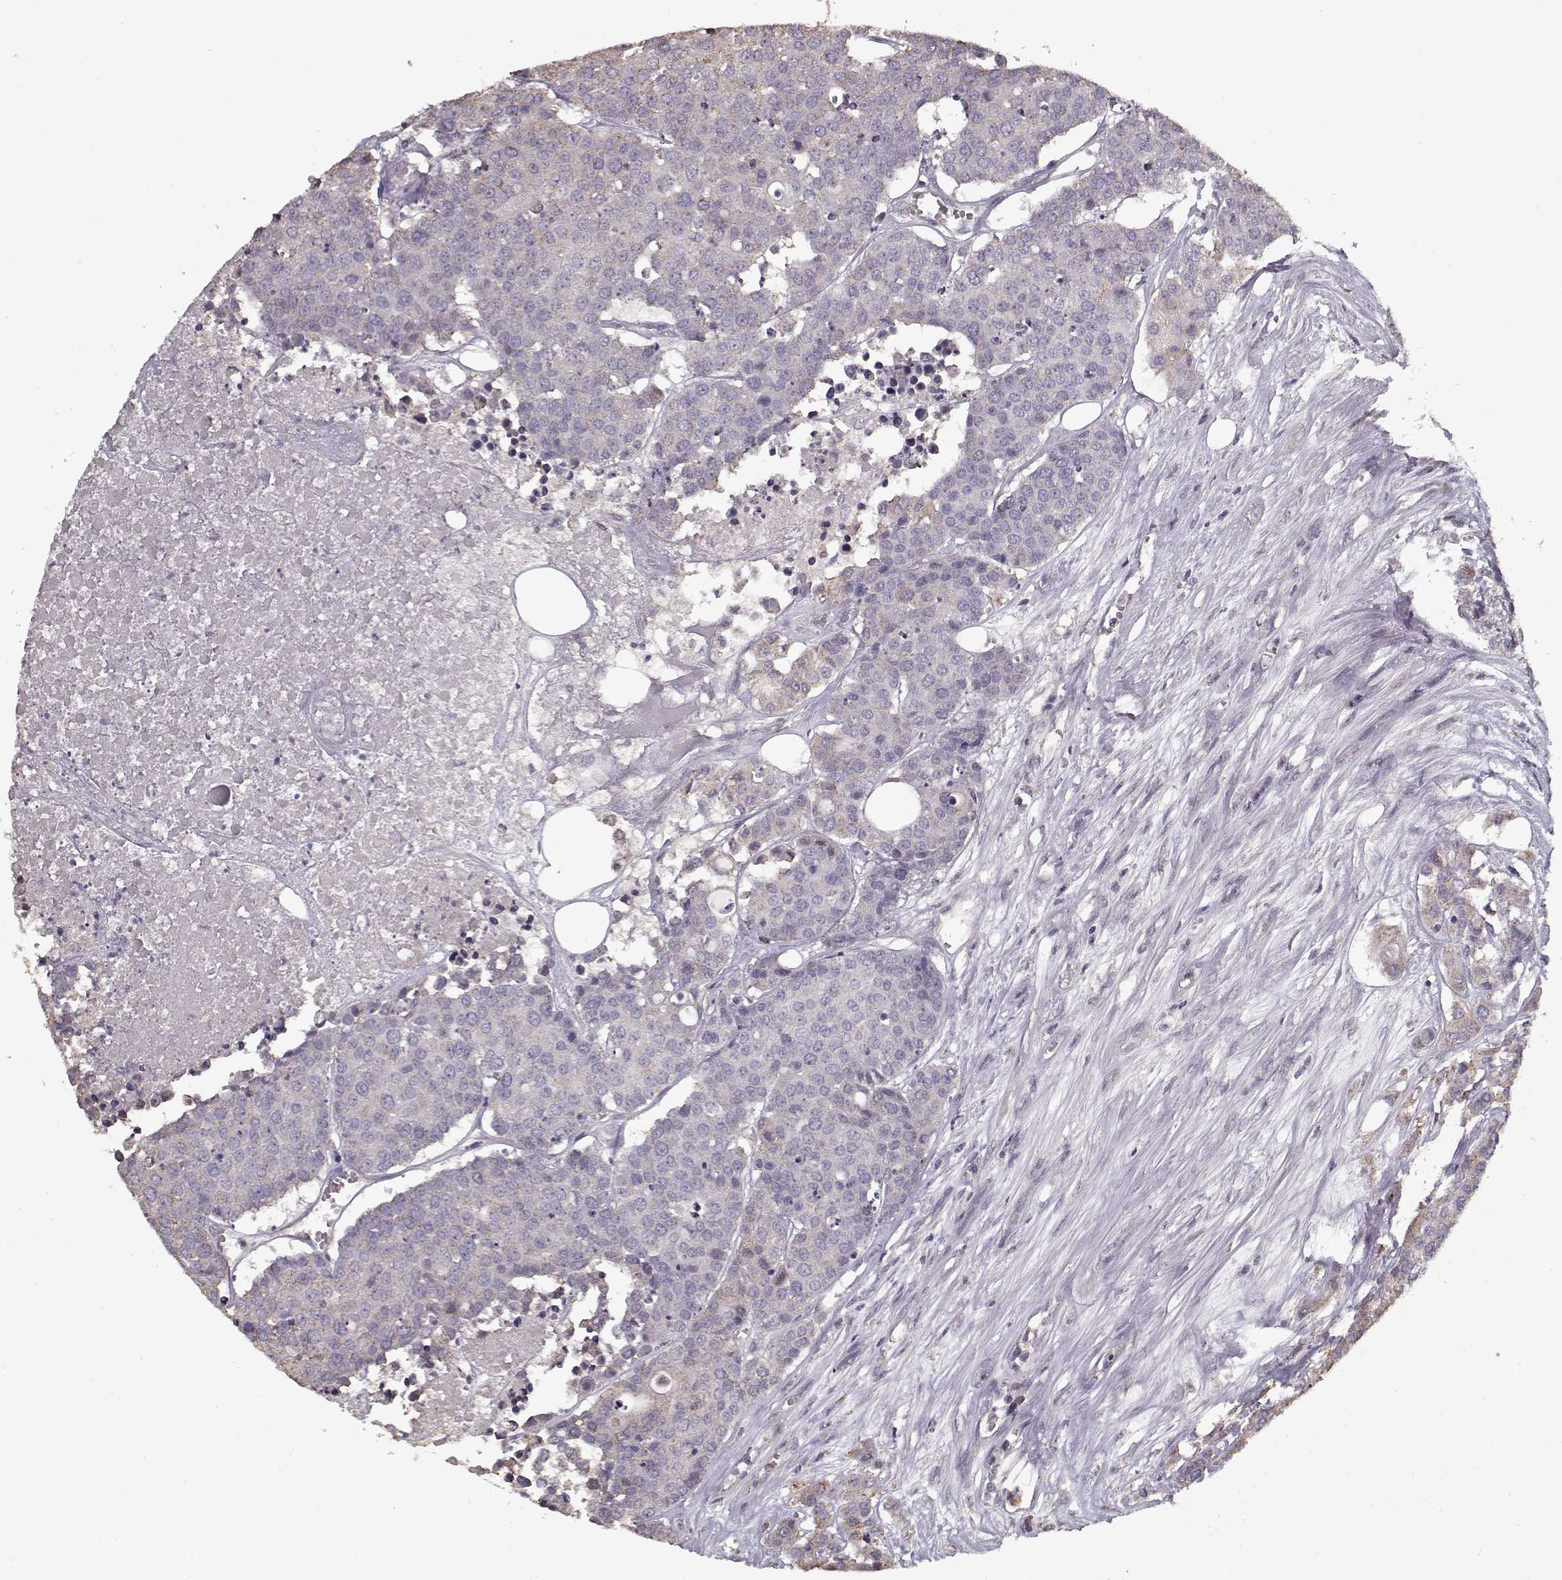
{"staining": {"intensity": "weak", "quantity": ">75%", "location": "cytoplasmic/membranous"}, "tissue": "carcinoid", "cell_type": "Tumor cells", "image_type": "cancer", "snomed": [{"axis": "morphology", "description": "Carcinoid, malignant, NOS"}, {"axis": "topography", "description": "Colon"}], "caption": "Immunohistochemistry (IHC) photomicrograph of carcinoid stained for a protein (brown), which demonstrates low levels of weak cytoplasmic/membranous expression in approximately >75% of tumor cells.", "gene": "LAMA2", "patient": {"sex": "male", "age": 81}}